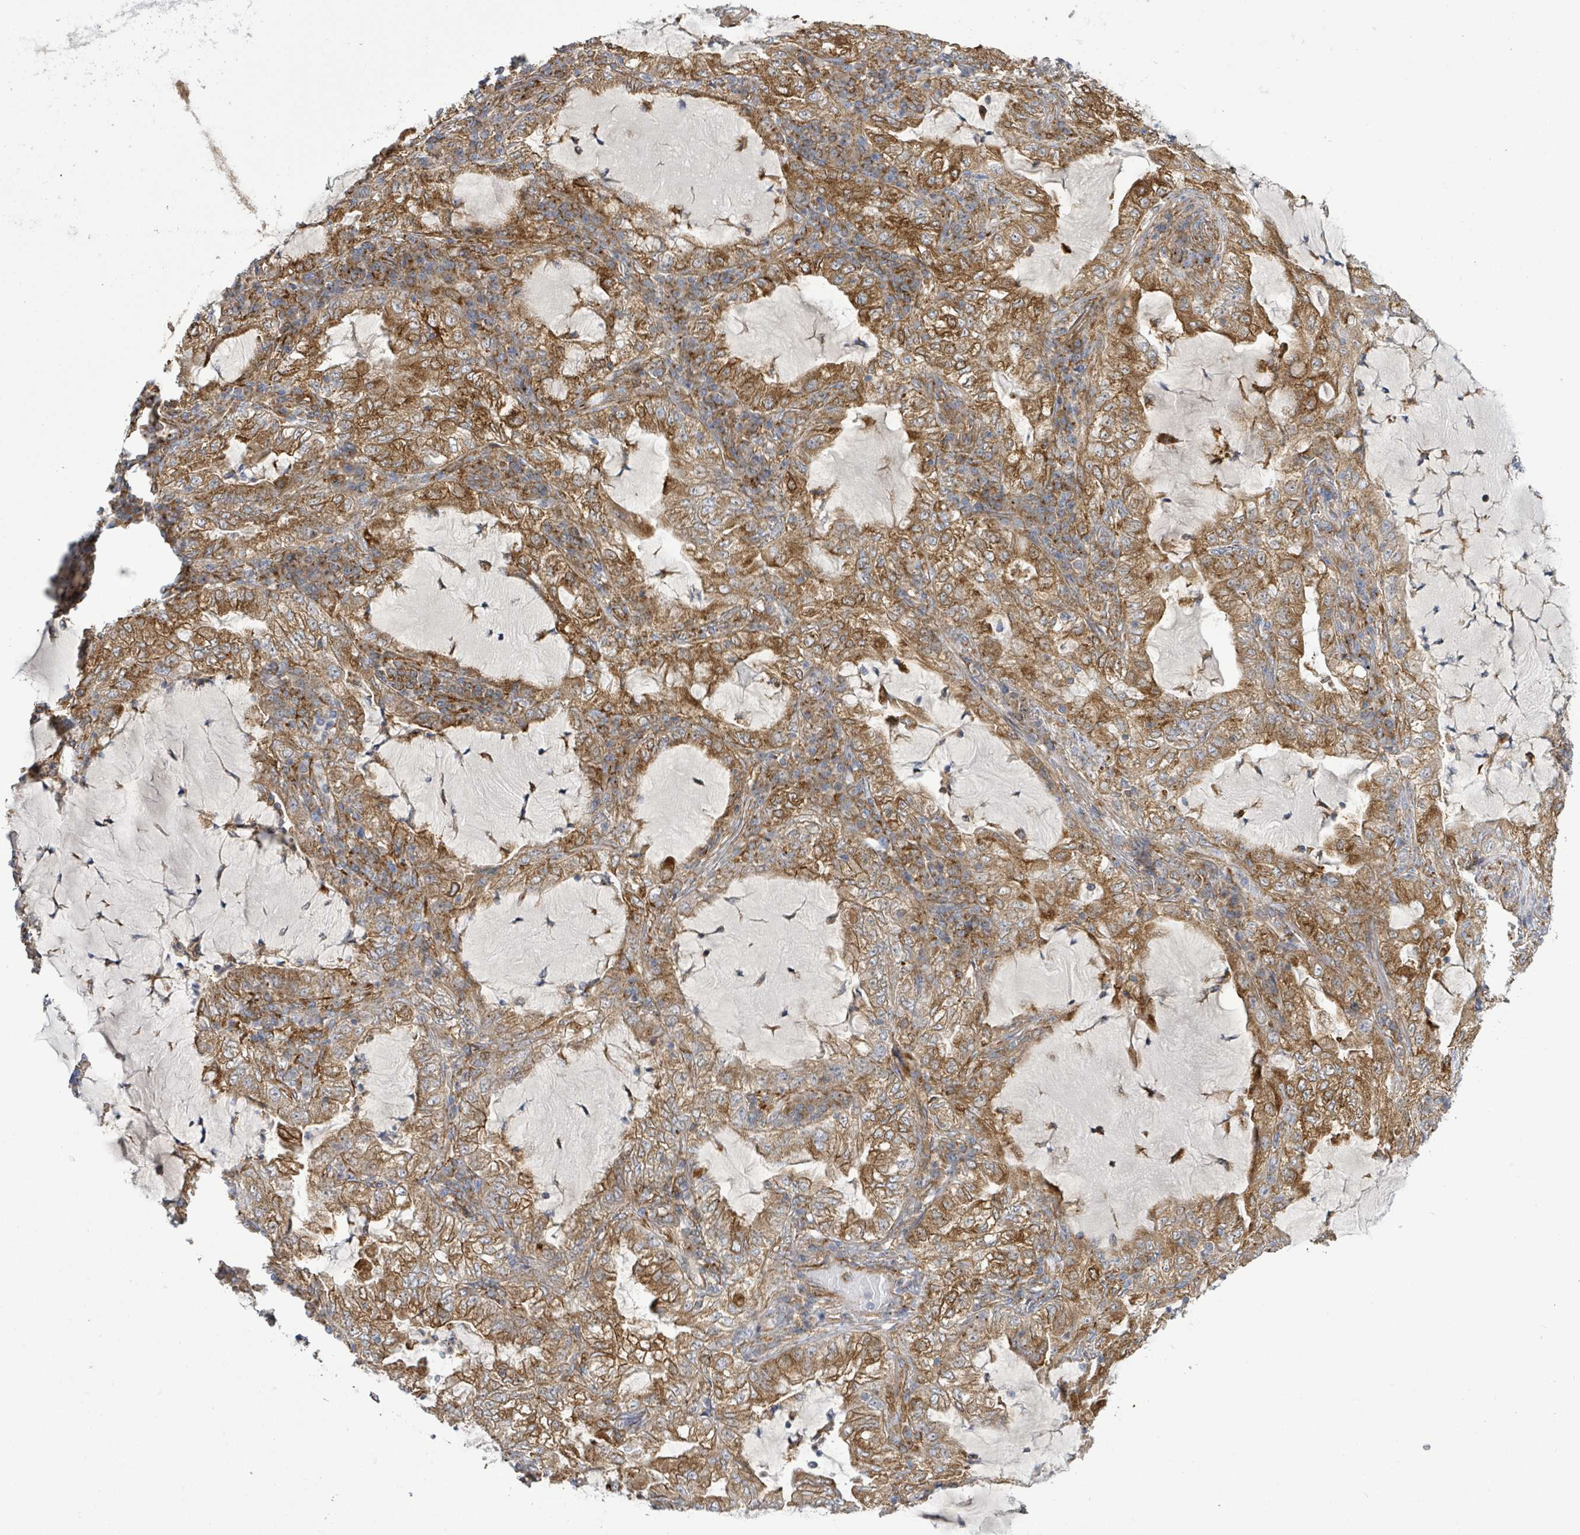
{"staining": {"intensity": "moderate", "quantity": ">75%", "location": "cytoplasmic/membranous"}, "tissue": "lung cancer", "cell_type": "Tumor cells", "image_type": "cancer", "snomed": [{"axis": "morphology", "description": "Adenocarcinoma, NOS"}, {"axis": "topography", "description": "Lung"}], "caption": "Protein staining of lung cancer (adenocarcinoma) tissue reveals moderate cytoplasmic/membranous positivity in about >75% of tumor cells.", "gene": "EGFL7", "patient": {"sex": "female", "age": 73}}